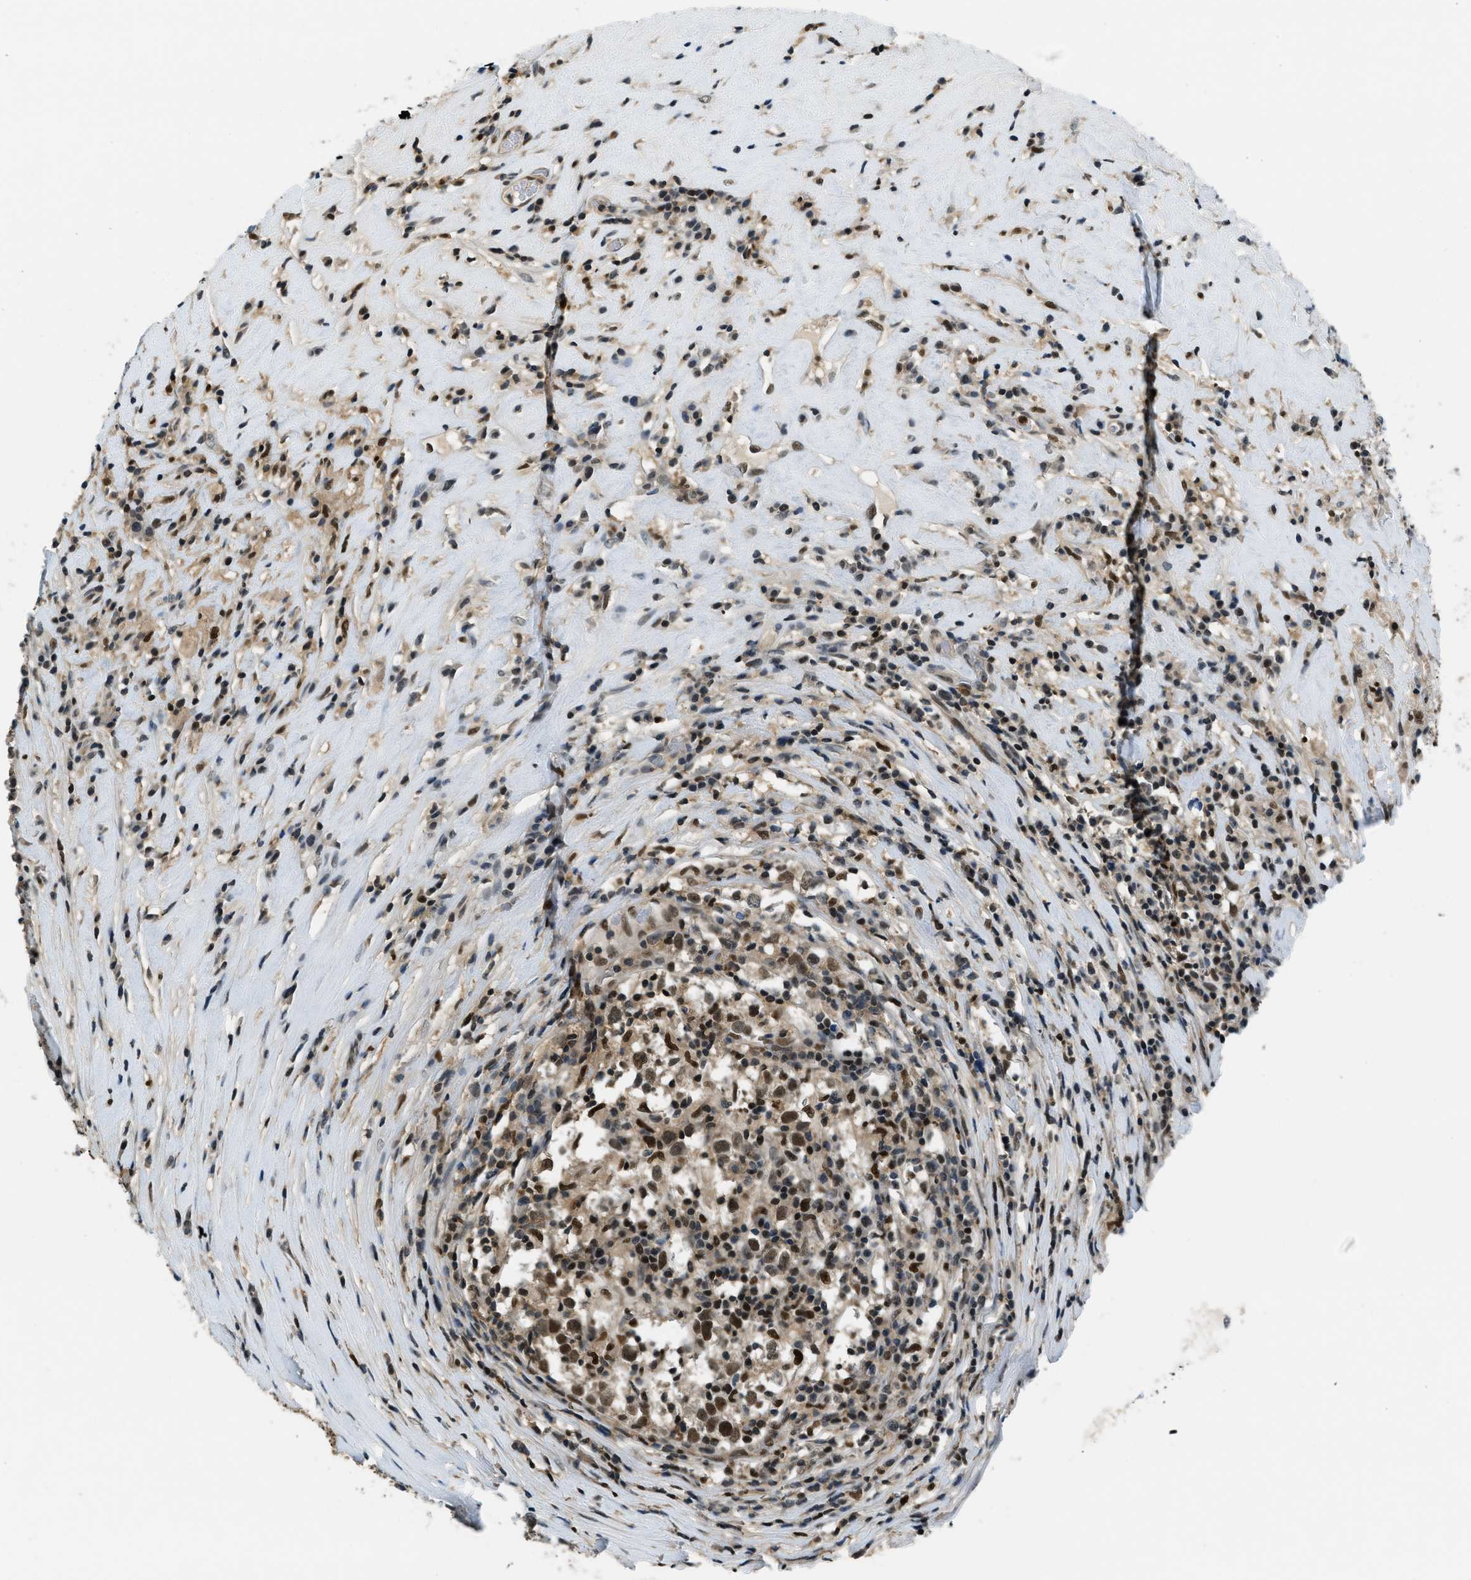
{"staining": {"intensity": "strong", "quantity": ">75%", "location": "nuclear"}, "tissue": "testis cancer", "cell_type": "Tumor cells", "image_type": "cancer", "snomed": [{"axis": "morphology", "description": "Normal tissue, NOS"}, {"axis": "morphology", "description": "Seminoma, NOS"}, {"axis": "topography", "description": "Testis"}], "caption": "Immunohistochemistry (IHC) of human testis cancer shows high levels of strong nuclear positivity in approximately >75% of tumor cells.", "gene": "OGFR", "patient": {"sex": "male", "age": 43}}